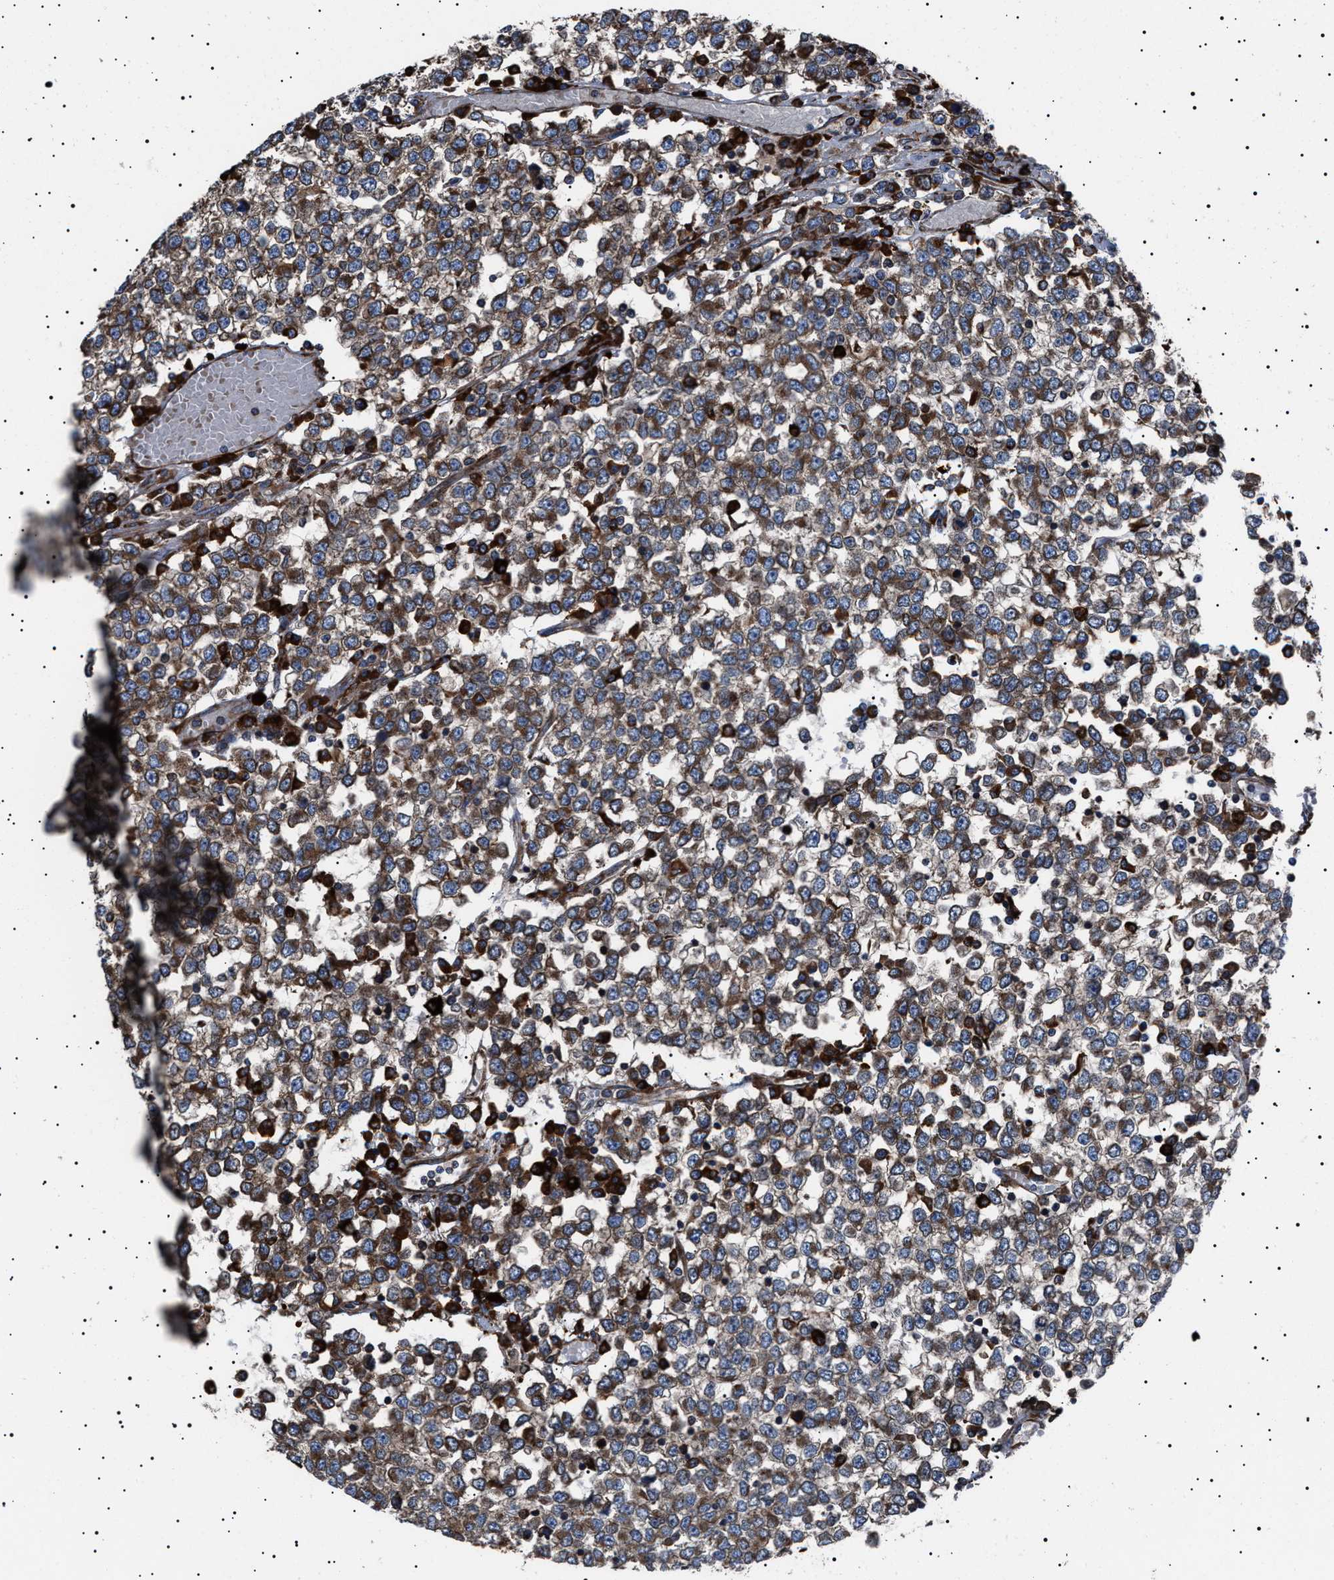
{"staining": {"intensity": "moderate", "quantity": ">75%", "location": "cytoplasmic/membranous"}, "tissue": "testis cancer", "cell_type": "Tumor cells", "image_type": "cancer", "snomed": [{"axis": "morphology", "description": "Seminoma, NOS"}, {"axis": "topography", "description": "Testis"}], "caption": "IHC micrograph of human testis seminoma stained for a protein (brown), which displays medium levels of moderate cytoplasmic/membranous staining in about >75% of tumor cells.", "gene": "TOP1MT", "patient": {"sex": "male", "age": 65}}